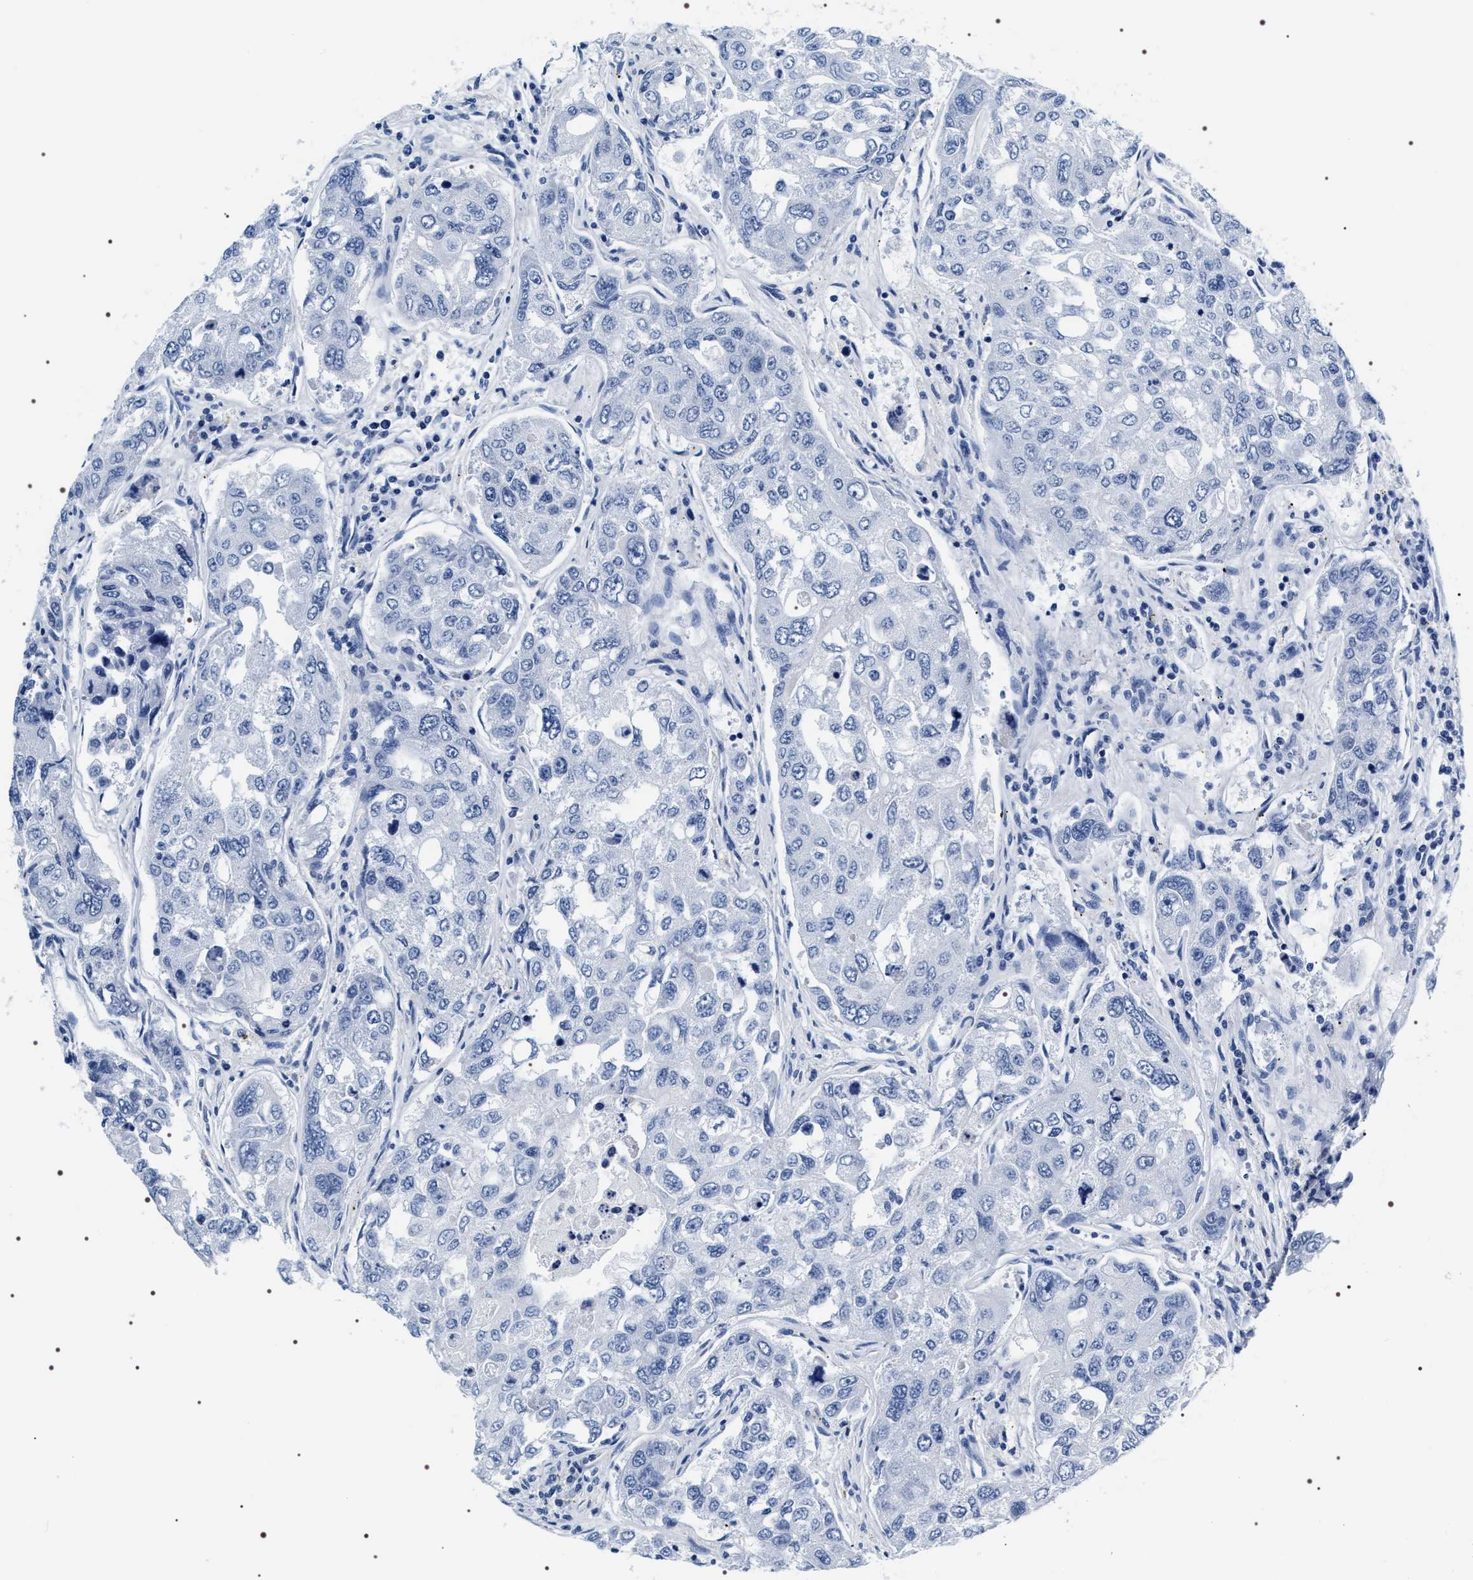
{"staining": {"intensity": "negative", "quantity": "none", "location": "none"}, "tissue": "urothelial cancer", "cell_type": "Tumor cells", "image_type": "cancer", "snomed": [{"axis": "morphology", "description": "Urothelial carcinoma, High grade"}, {"axis": "topography", "description": "Lymph node"}, {"axis": "topography", "description": "Urinary bladder"}], "caption": "The immunohistochemistry (IHC) image has no significant staining in tumor cells of urothelial cancer tissue.", "gene": "ADH4", "patient": {"sex": "male", "age": 51}}